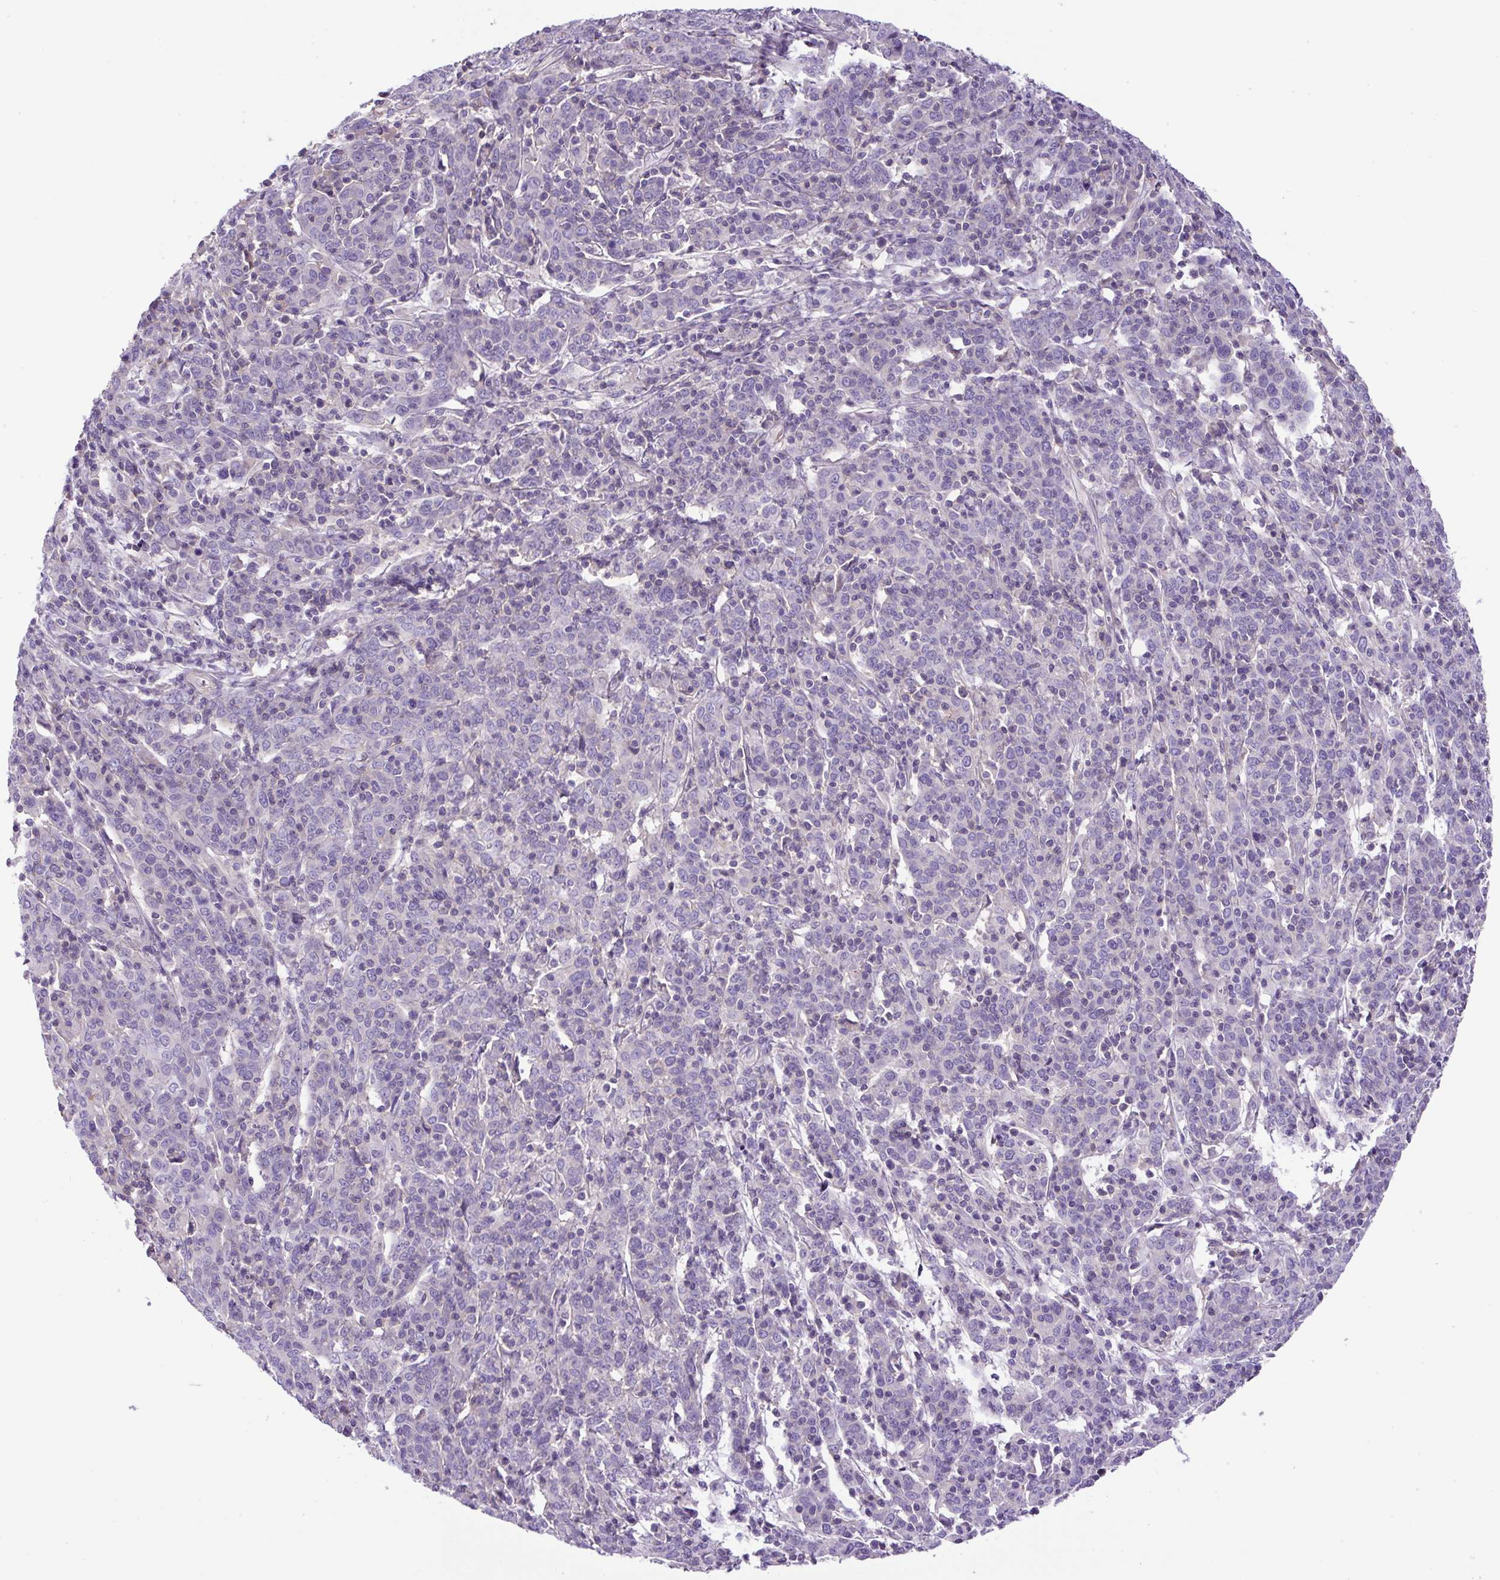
{"staining": {"intensity": "negative", "quantity": "none", "location": "none"}, "tissue": "cervical cancer", "cell_type": "Tumor cells", "image_type": "cancer", "snomed": [{"axis": "morphology", "description": "Squamous cell carcinoma, NOS"}, {"axis": "topography", "description": "Cervix"}], "caption": "This is an immunohistochemistry photomicrograph of squamous cell carcinoma (cervical). There is no positivity in tumor cells.", "gene": "NPTN", "patient": {"sex": "female", "age": 67}}